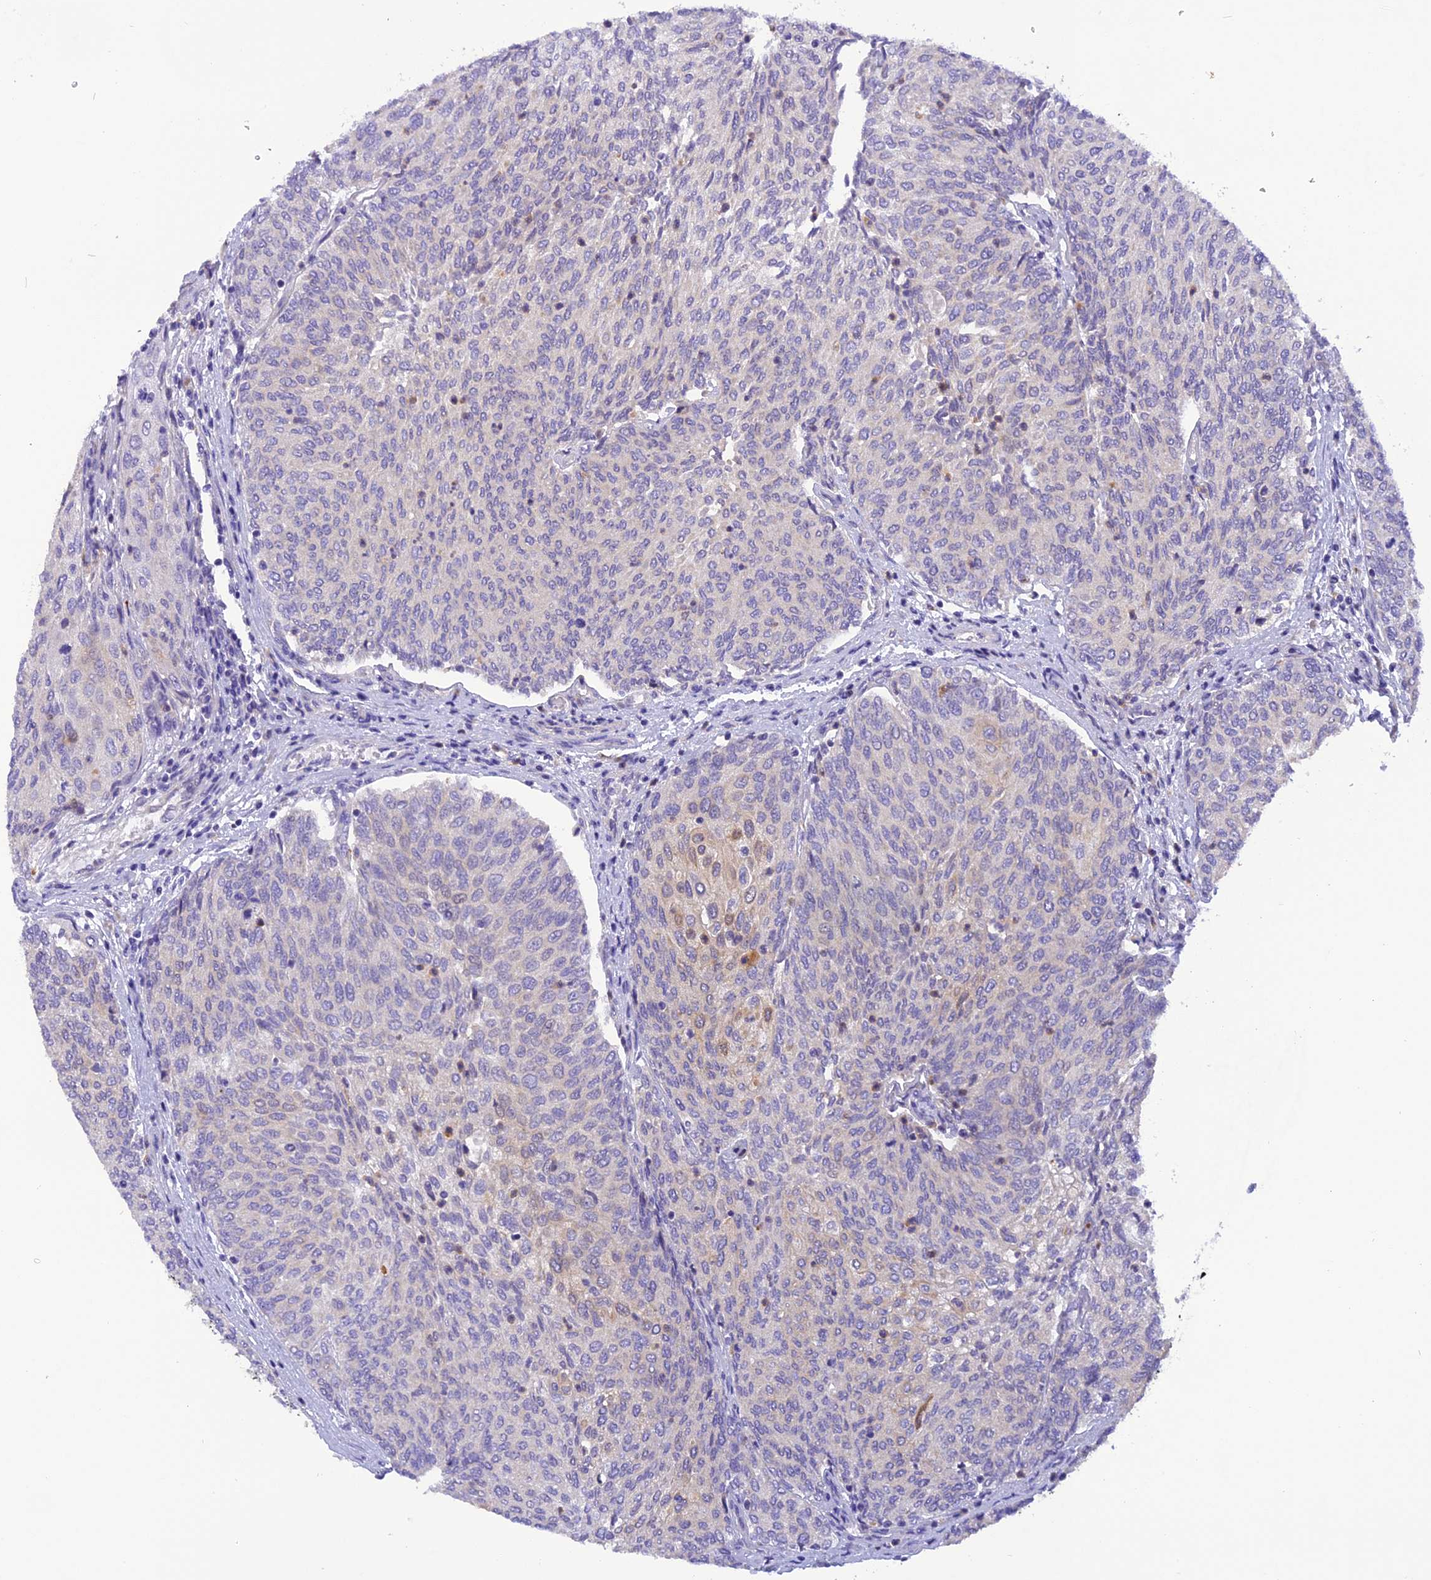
{"staining": {"intensity": "weak", "quantity": "<25%", "location": "cytoplasmic/membranous"}, "tissue": "urothelial cancer", "cell_type": "Tumor cells", "image_type": "cancer", "snomed": [{"axis": "morphology", "description": "Urothelial carcinoma, High grade"}, {"axis": "topography", "description": "Urinary bladder"}], "caption": "Photomicrograph shows no protein staining in tumor cells of urothelial carcinoma (high-grade) tissue.", "gene": "TRIM3", "patient": {"sex": "female", "age": 79}}